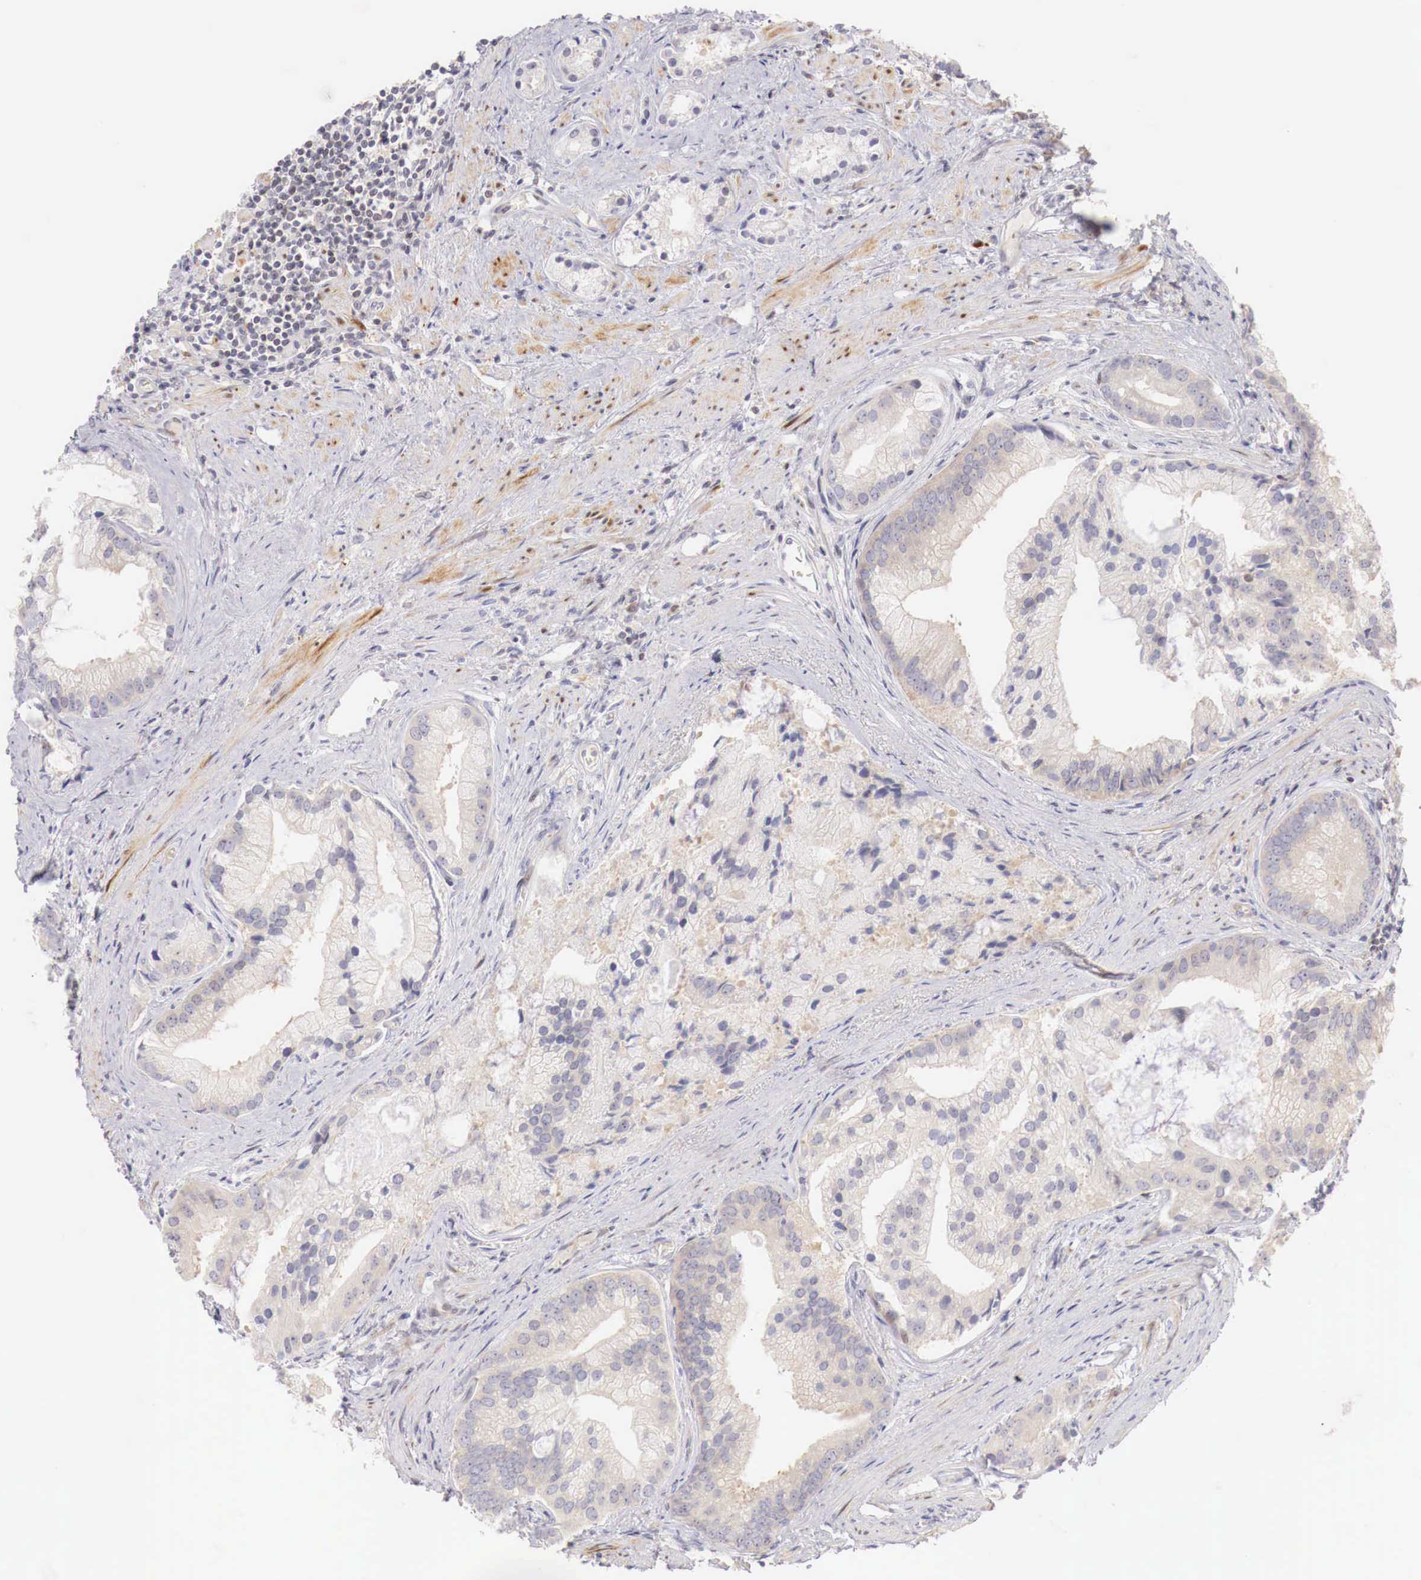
{"staining": {"intensity": "weak", "quantity": "25%-75%", "location": "cytoplasmic/membranous"}, "tissue": "prostate cancer", "cell_type": "Tumor cells", "image_type": "cancer", "snomed": [{"axis": "morphology", "description": "Adenocarcinoma, Low grade"}, {"axis": "topography", "description": "Prostate"}], "caption": "Protein analysis of adenocarcinoma (low-grade) (prostate) tissue reveals weak cytoplasmic/membranous staining in approximately 25%-75% of tumor cells. The protein of interest is shown in brown color, while the nuclei are stained blue.", "gene": "CLCN5", "patient": {"sex": "male", "age": 71}}